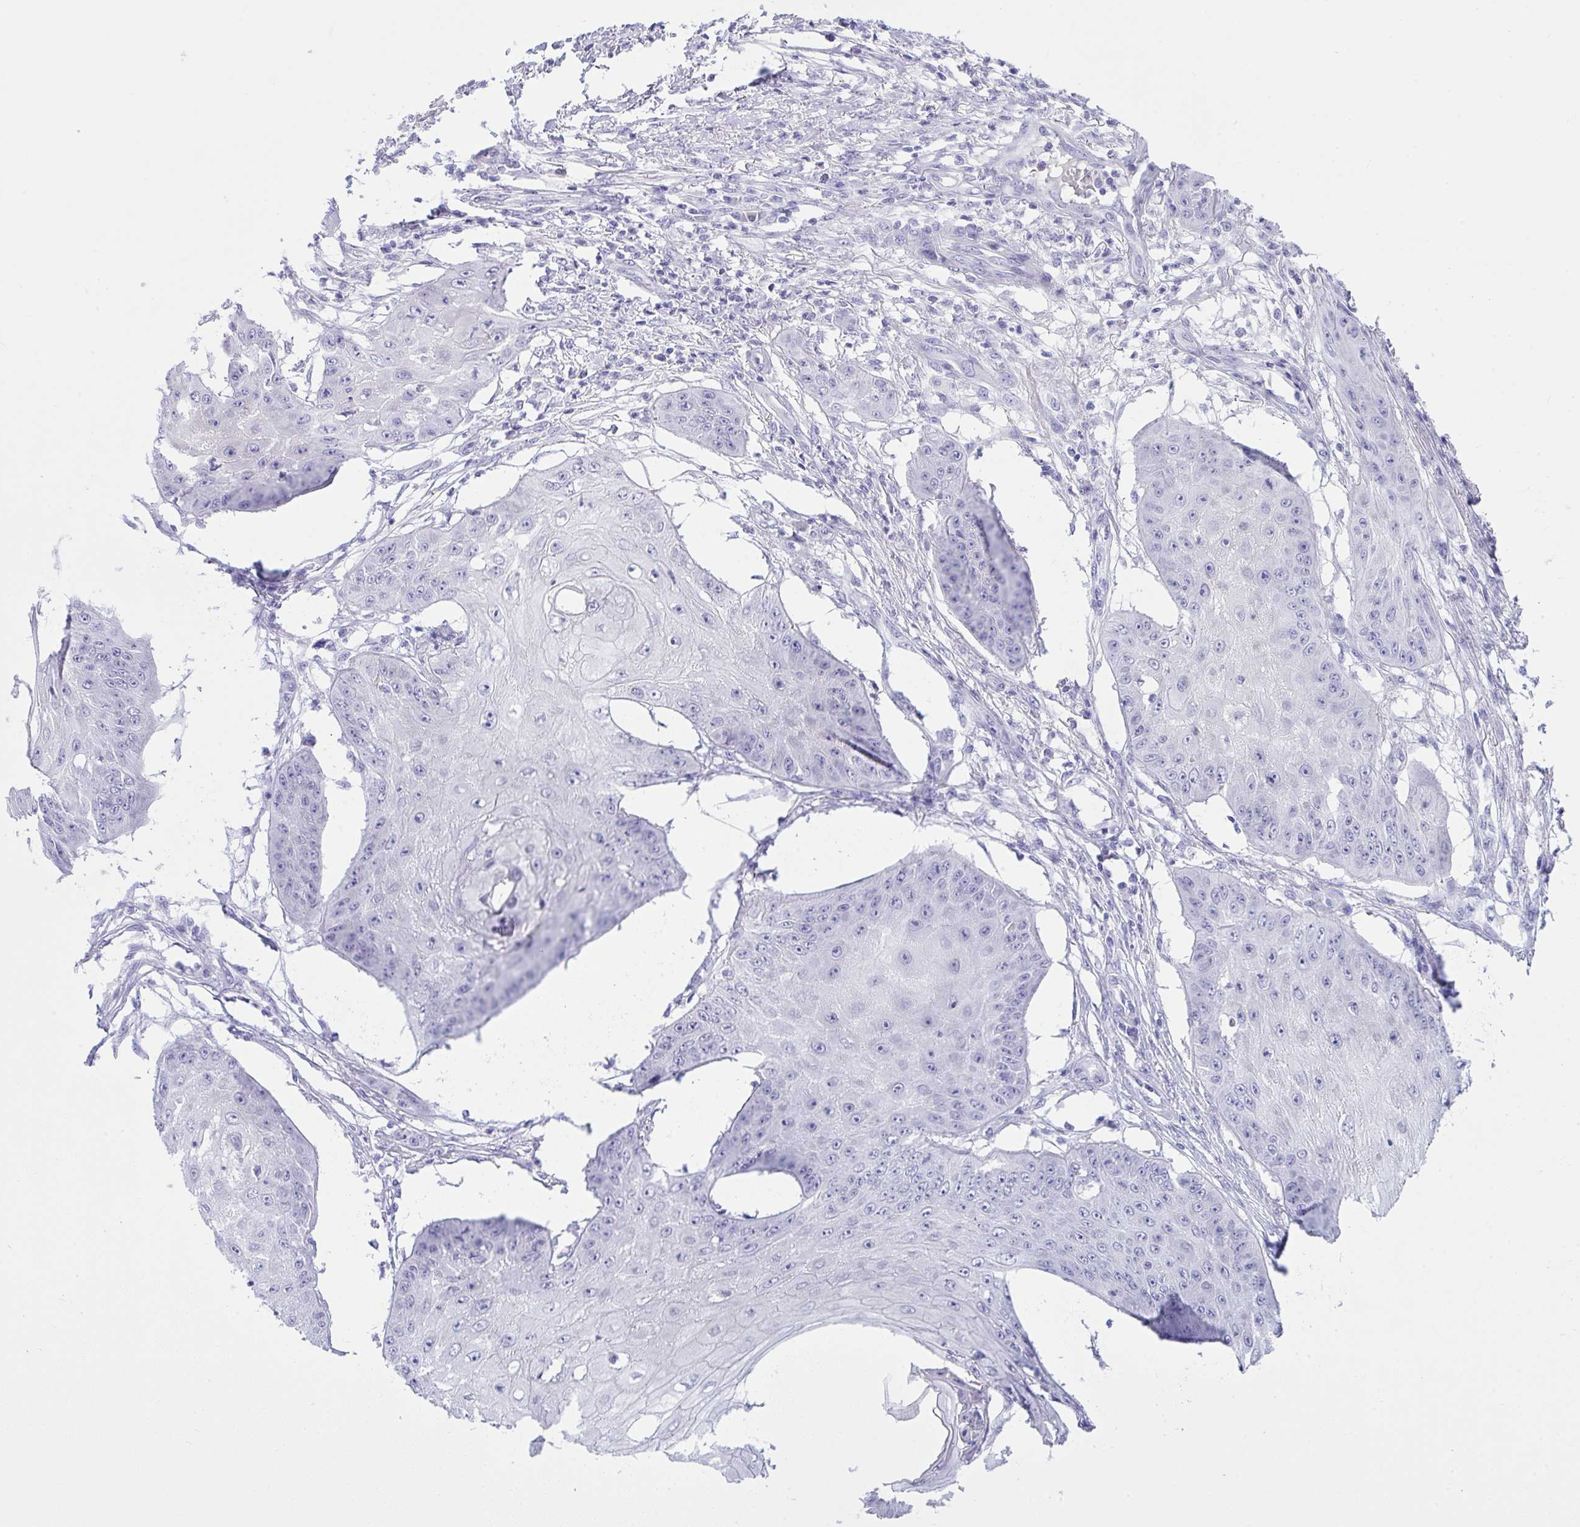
{"staining": {"intensity": "negative", "quantity": "none", "location": "none"}, "tissue": "skin cancer", "cell_type": "Tumor cells", "image_type": "cancer", "snomed": [{"axis": "morphology", "description": "Squamous cell carcinoma, NOS"}, {"axis": "topography", "description": "Skin"}], "caption": "Tumor cells are negative for brown protein staining in skin cancer (squamous cell carcinoma).", "gene": "GLB1L2", "patient": {"sex": "male", "age": 70}}